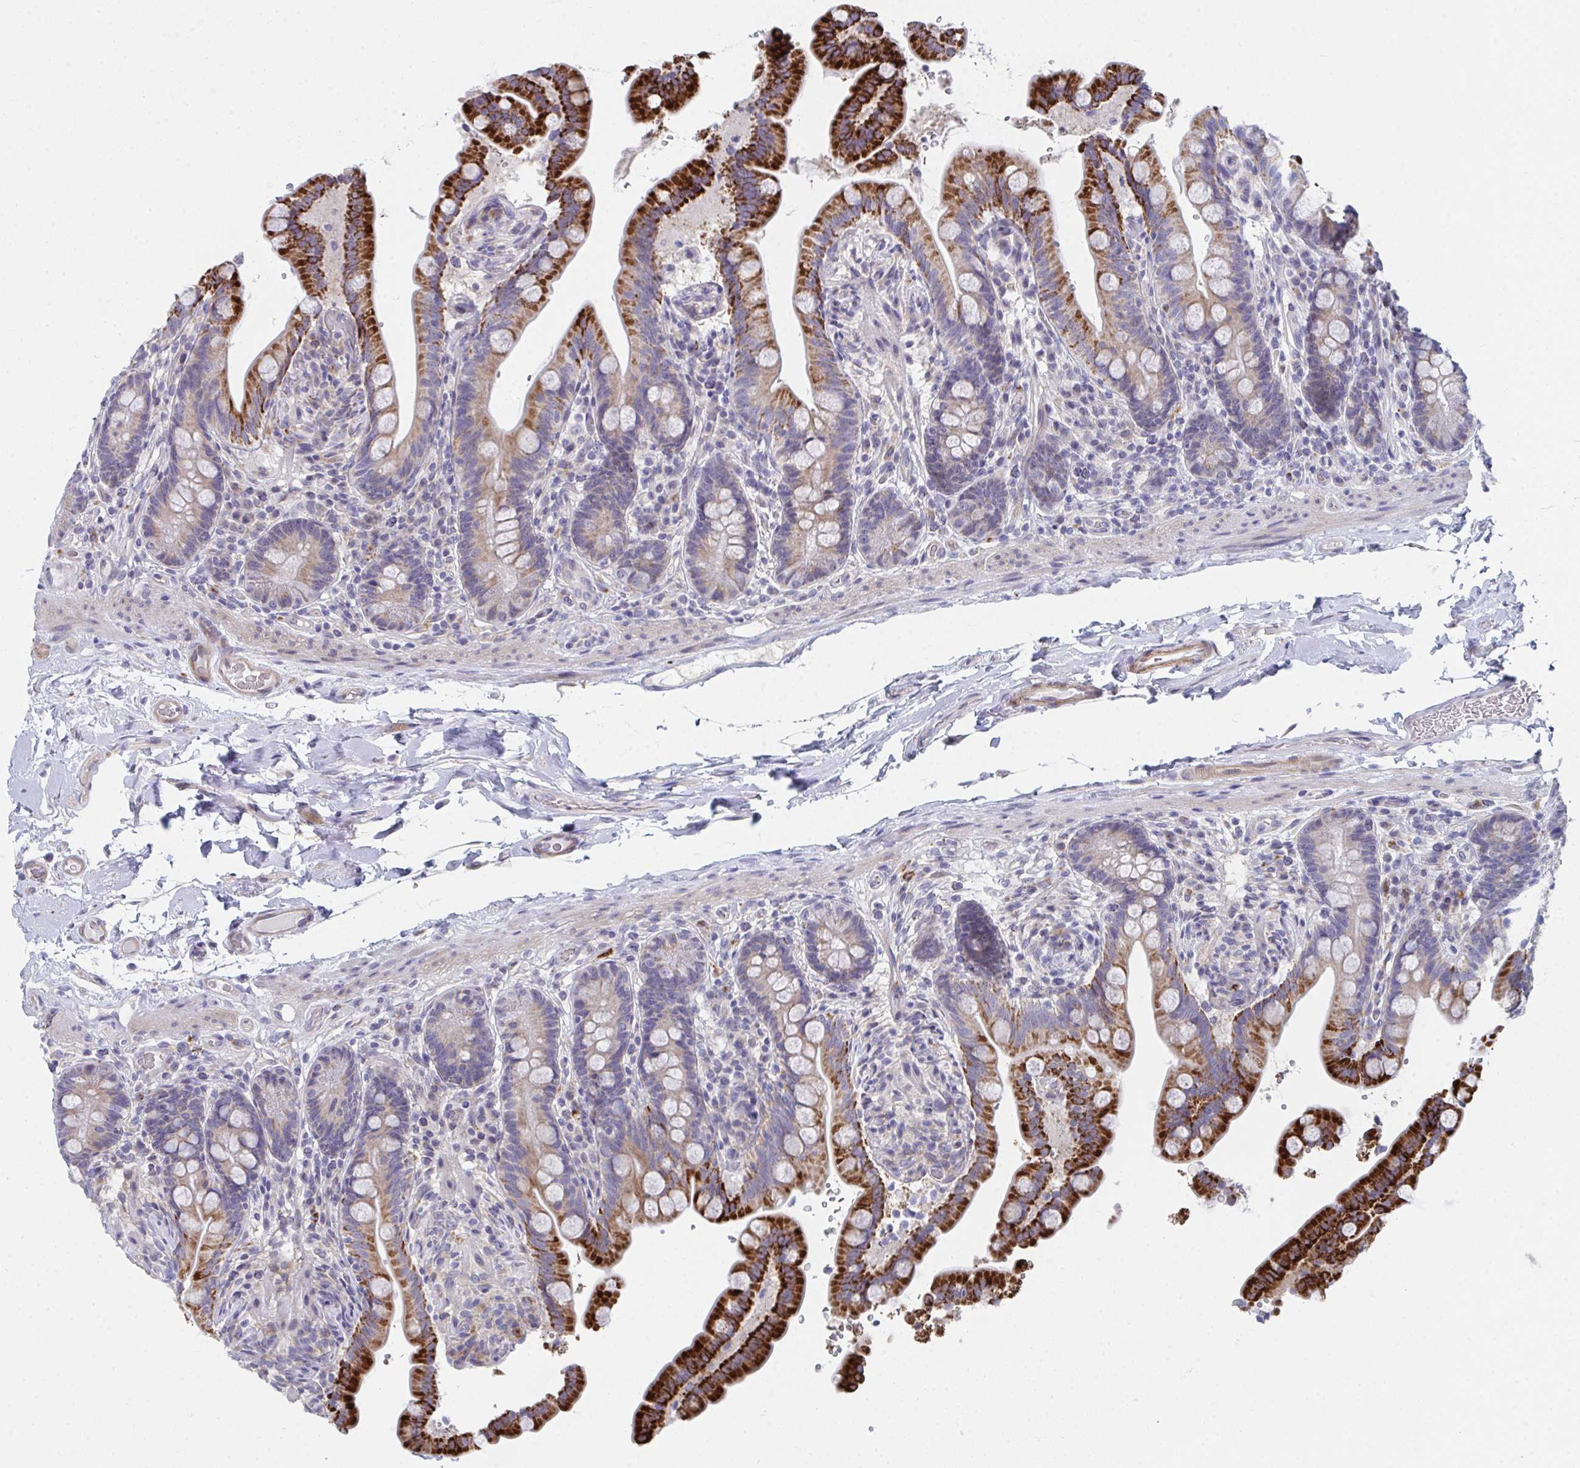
{"staining": {"intensity": "moderate", "quantity": "<25%", "location": "cytoplasmic/membranous"}, "tissue": "colon", "cell_type": "Endothelial cells", "image_type": "normal", "snomed": [{"axis": "morphology", "description": "Normal tissue, NOS"}, {"axis": "topography", "description": "Smooth muscle"}, {"axis": "topography", "description": "Colon"}], "caption": "A high-resolution histopathology image shows IHC staining of benign colon, which shows moderate cytoplasmic/membranous staining in approximately <25% of endothelial cells.", "gene": "VWDE", "patient": {"sex": "male", "age": 73}}